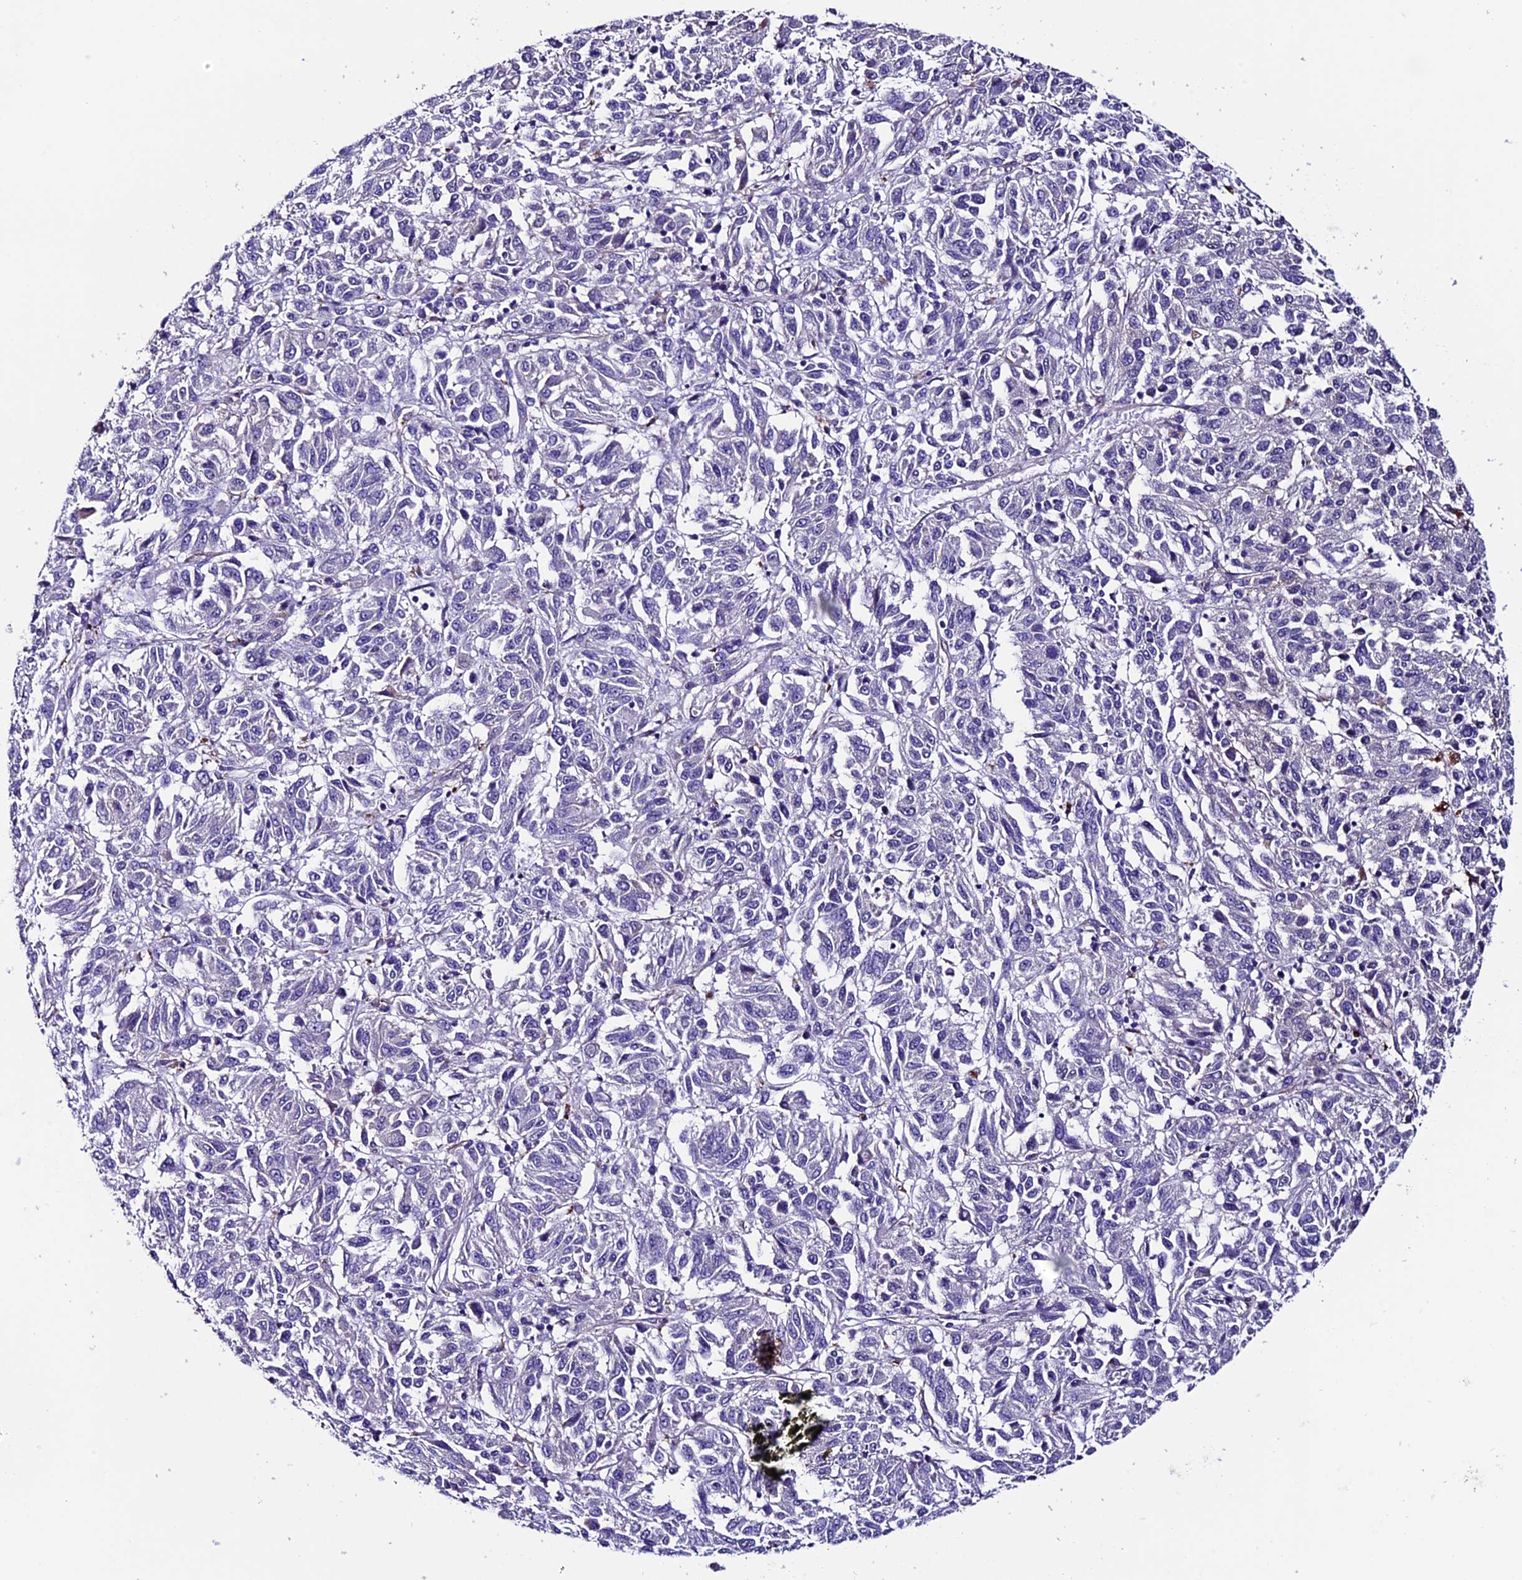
{"staining": {"intensity": "negative", "quantity": "none", "location": "none"}, "tissue": "melanoma", "cell_type": "Tumor cells", "image_type": "cancer", "snomed": [{"axis": "morphology", "description": "Malignant melanoma, Metastatic site"}, {"axis": "topography", "description": "Lung"}], "caption": "High magnification brightfield microscopy of melanoma stained with DAB (3,3'-diaminobenzidine) (brown) and counterstained with hematoxylin (blue): tumor cells show no significant expression. (DAB (3,3'-diaminobenzidine) immunohistochemistry visualized using brightfield microscopy, high magnification).", "gene": "TMEM171", "patient": {"sex": "male", "age": 64}}